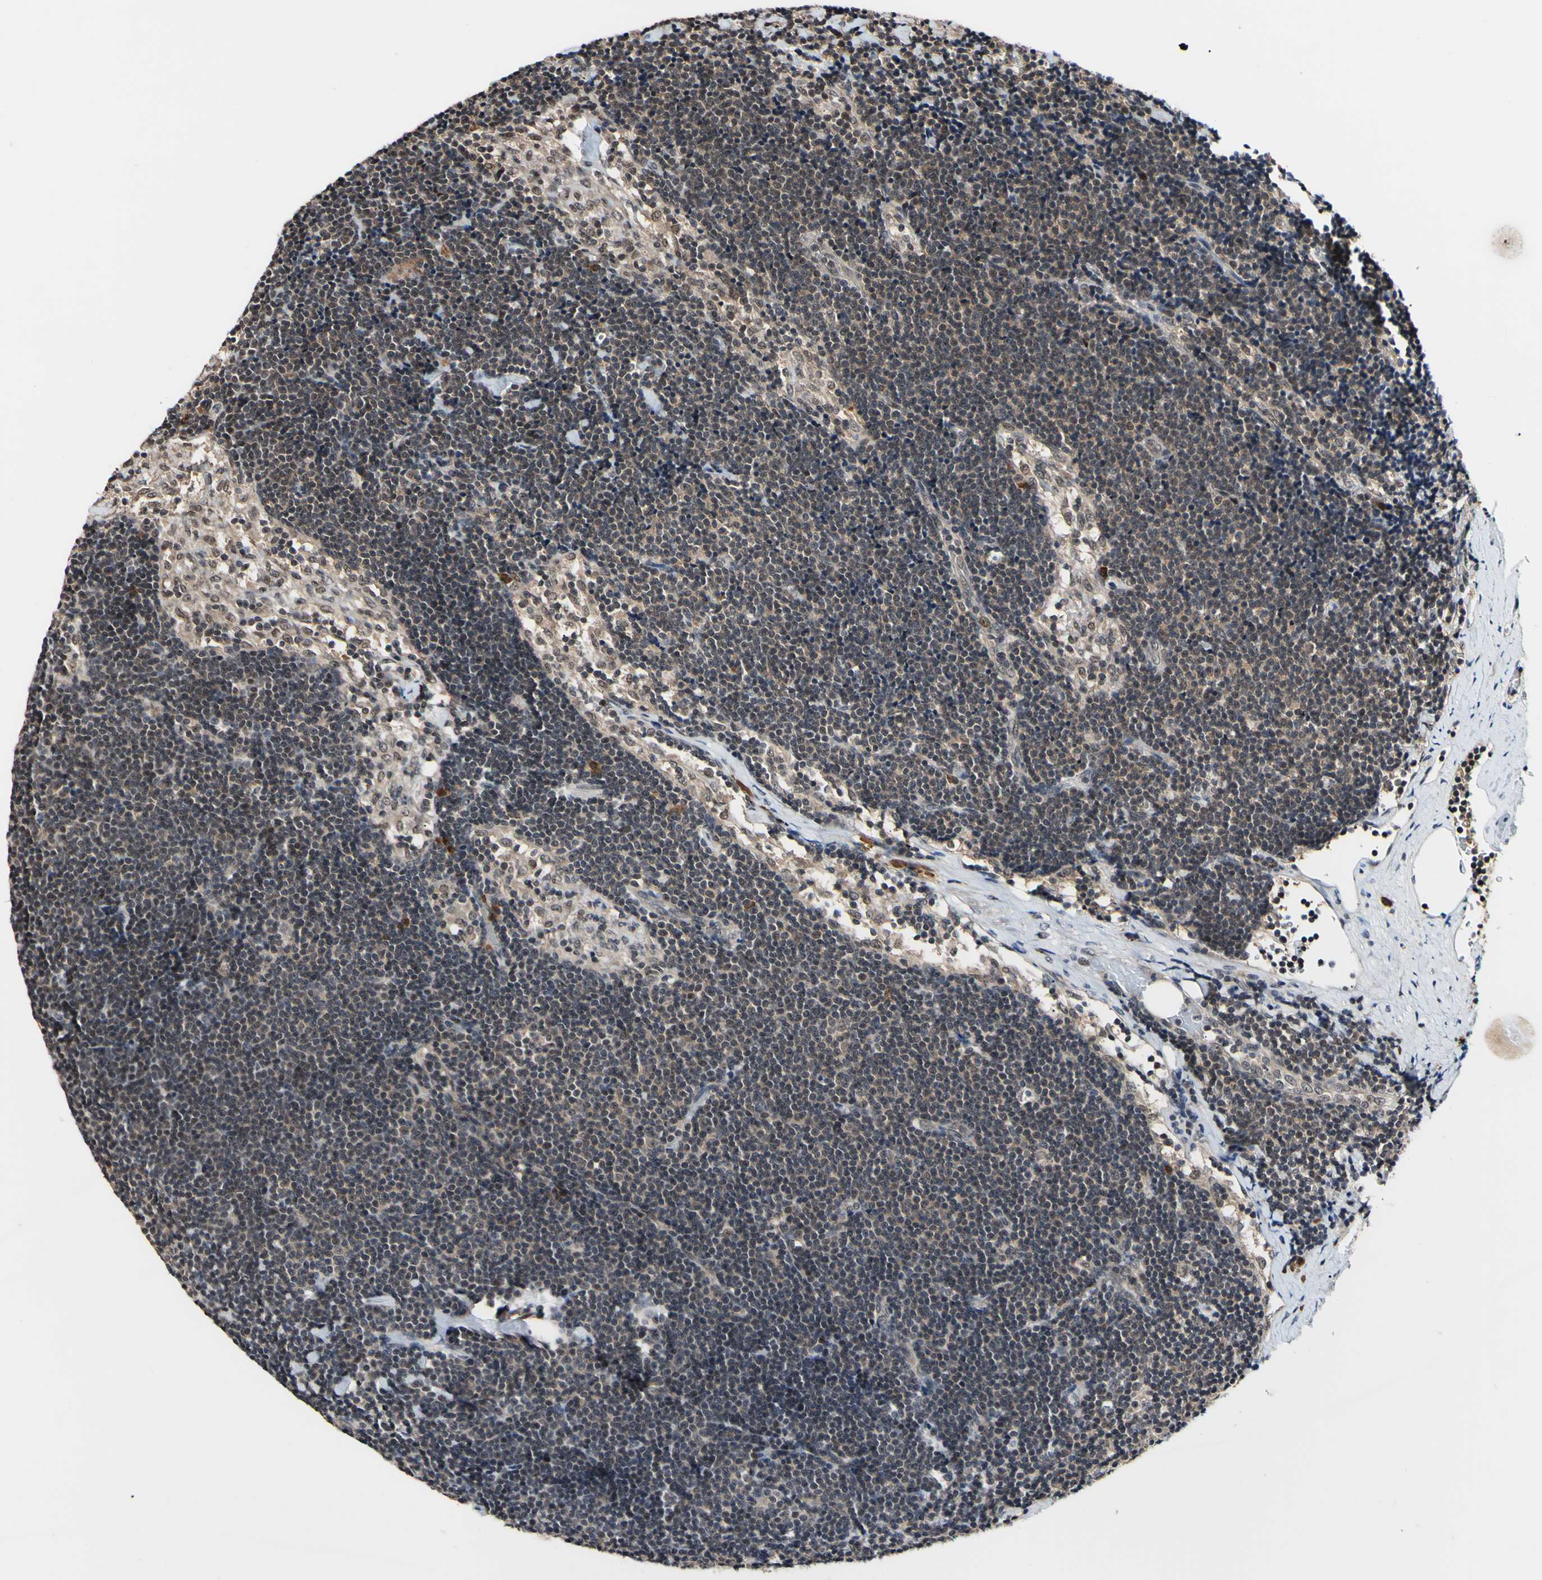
{"staining": {"intensity": "weak", "quantity": ">75%", "location": "cytoplasmic/membranous,nuclear"}, "tissue": "lymph node", "cell_type": "Germinal center cells", "image_type": "normal", "snomed": [{"axis": "morphology", "description": "Normal tissue, NOS"}, {"axis": "topography", "description": "Lymph node"}], "caption": "IHC staining of normal lymph node, which exhibits low levels of weak cytoplasmic/membranous,nuclear positivity in approximately >75% of germinal center cells indicating weak cytoplasmic/membranous,nuclear protein positivity. The staining was performed using DAB (3,3'-diaminobenzidine) (brown) for protein detection and nuclei were counterstained in hematoxylin (blue).", "gene": "PSMD10", "patient": {"sex": "male", "age": 63}}